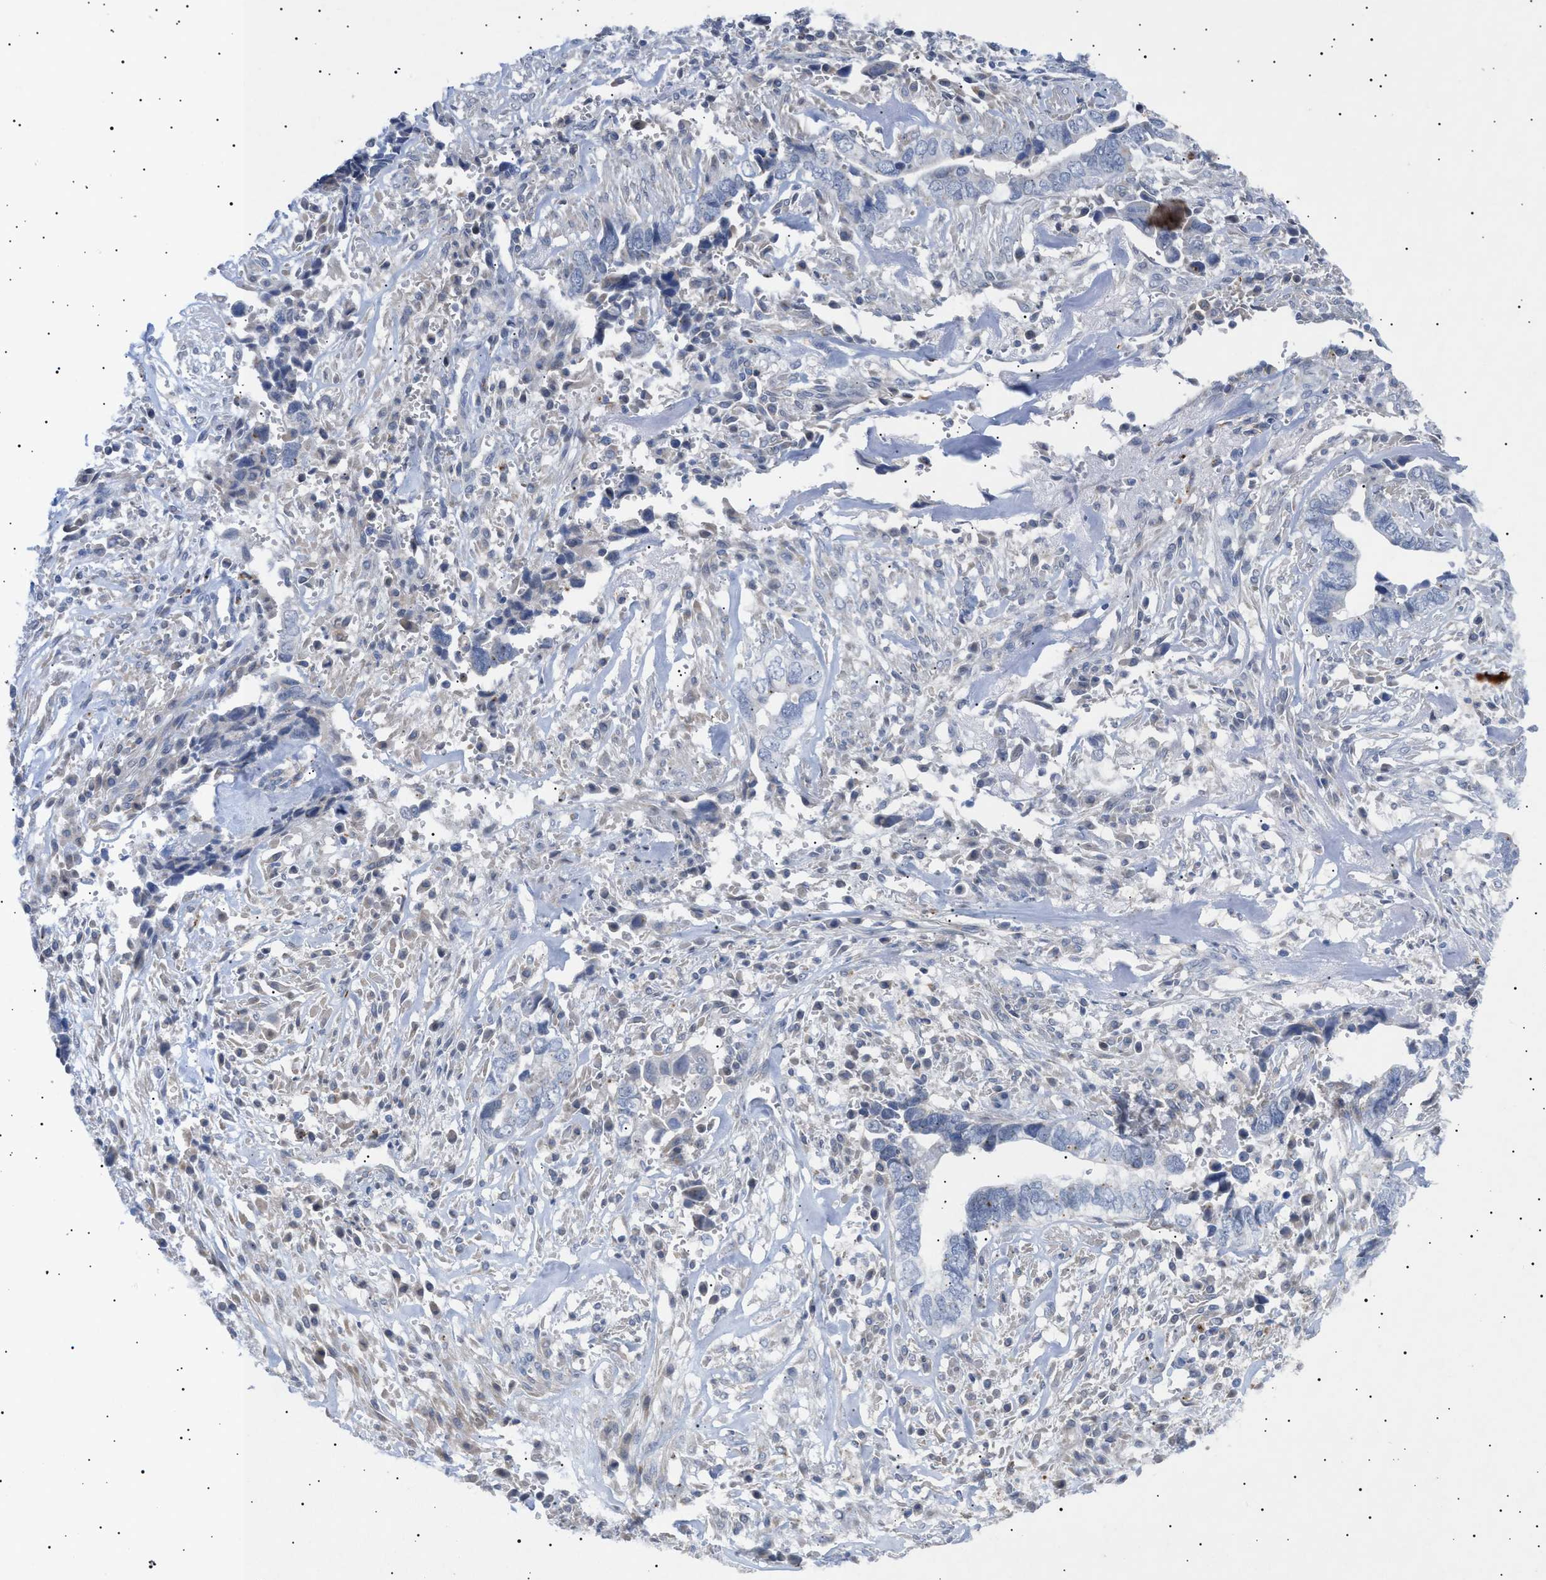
{"staining": {"intensity": "negative", "quantity": "none", "location": "none"}, "tissue": "liver cancer", "cell_type": "Tumor cells", "image_type": "cancer", "snomed": [{"axis": "morphology", "description": "Cholangiocarcinoma"}, {"axis": "topography", "description": "Liver"}], "caption": "Human liver cancer stained for a protein using immunohistochemistry (IHC) shows no staining in tumor cells.", "gene": "SIRT5", "patient": {"sex": "female", "age": 79}}